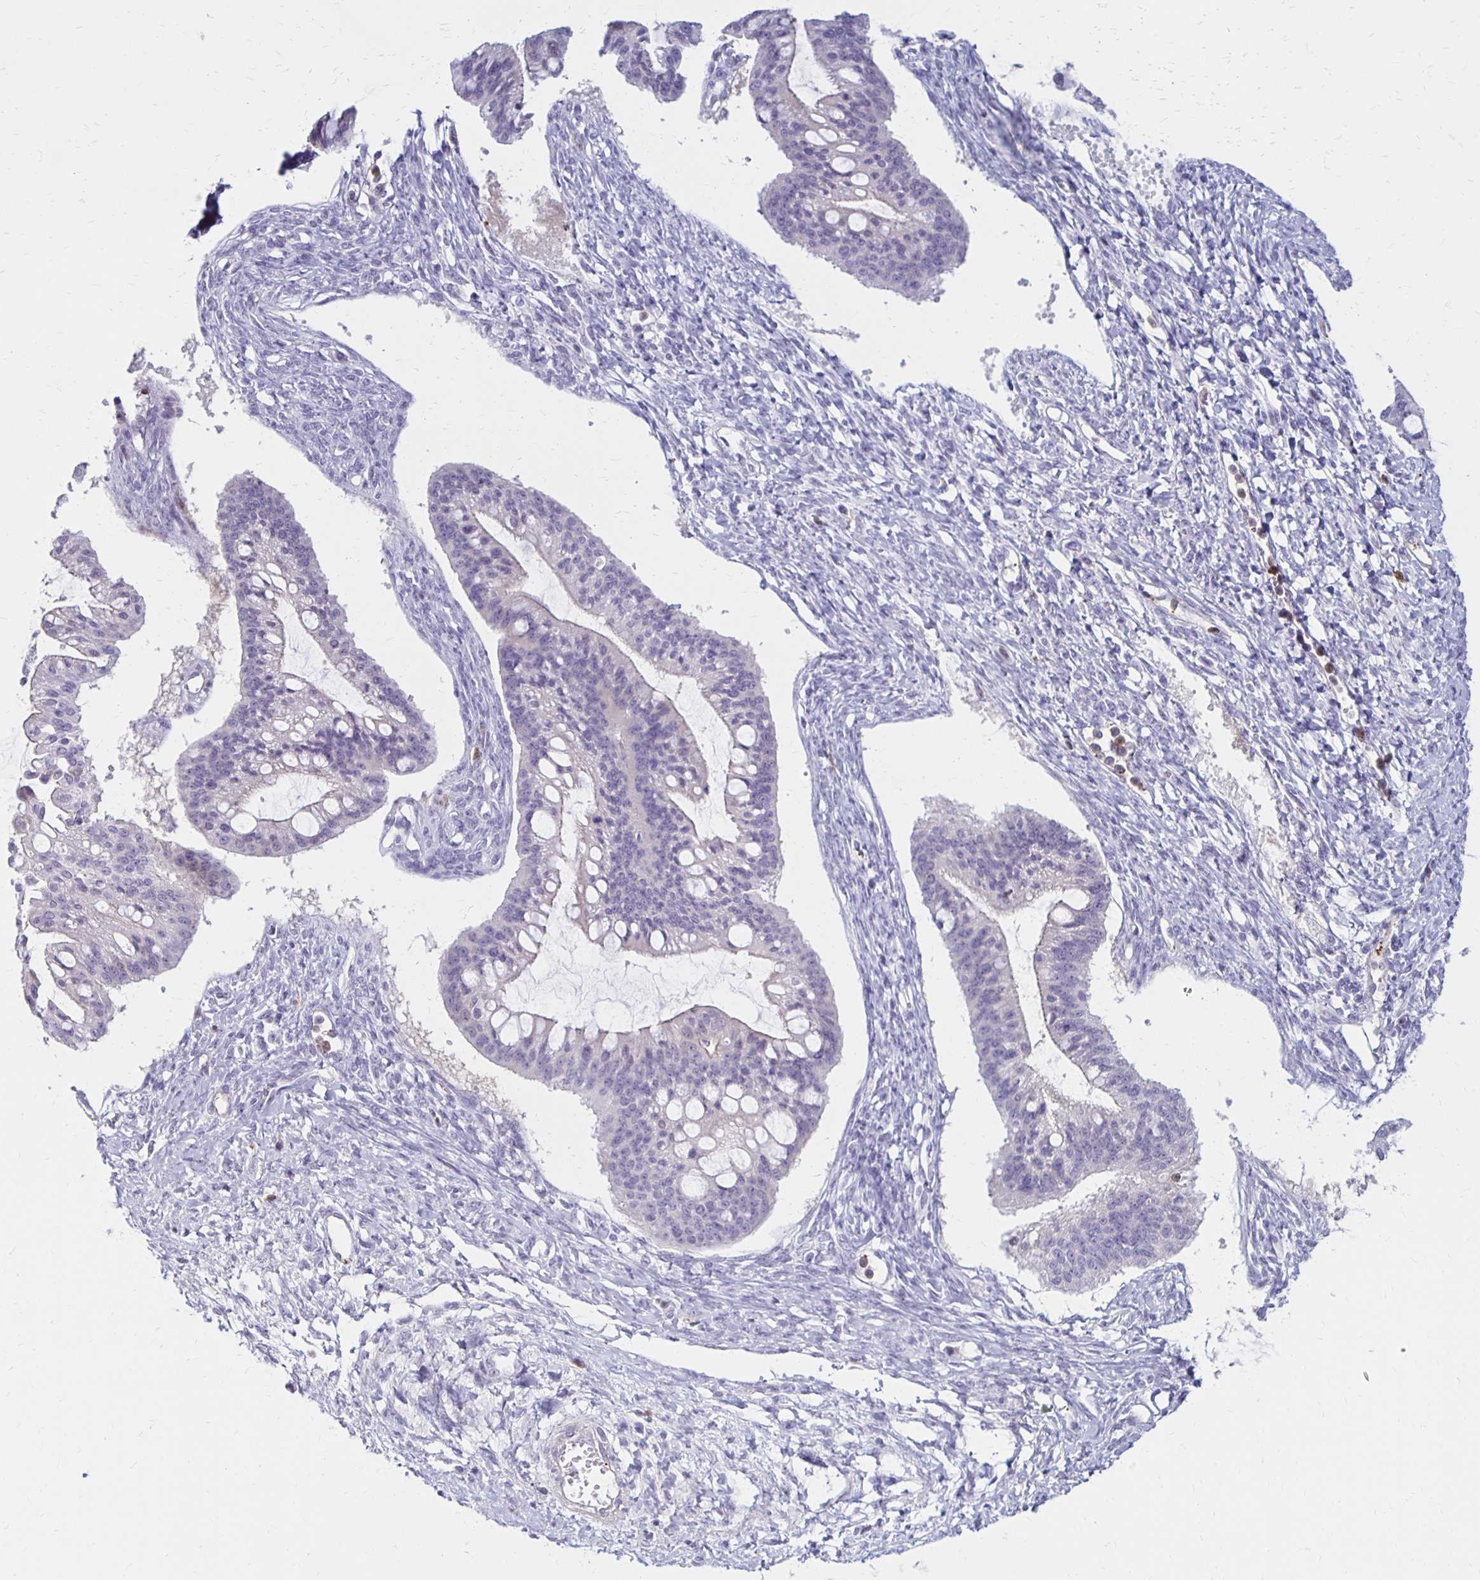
{"staining": {"intensity": "negative", "quantity": "none", "location": "none"}, "tissue": "ovarian cancer", "cell_type": "Tumor cells", "image_type": "cancer", "snomed": [{"axis": "morphology", "description": "Cystadenocarcinoma, mucinous, NOS"}, {"axis": "topography", "description": "Ovary"}], "caption": "Immunohistochemistry (IHC) of ovarian cancer (mucinous cystadenocarcinoma) shows no staining in tumor cells.", "gene": "CCL21", "patient": {"sex": "female", "age": 73}}